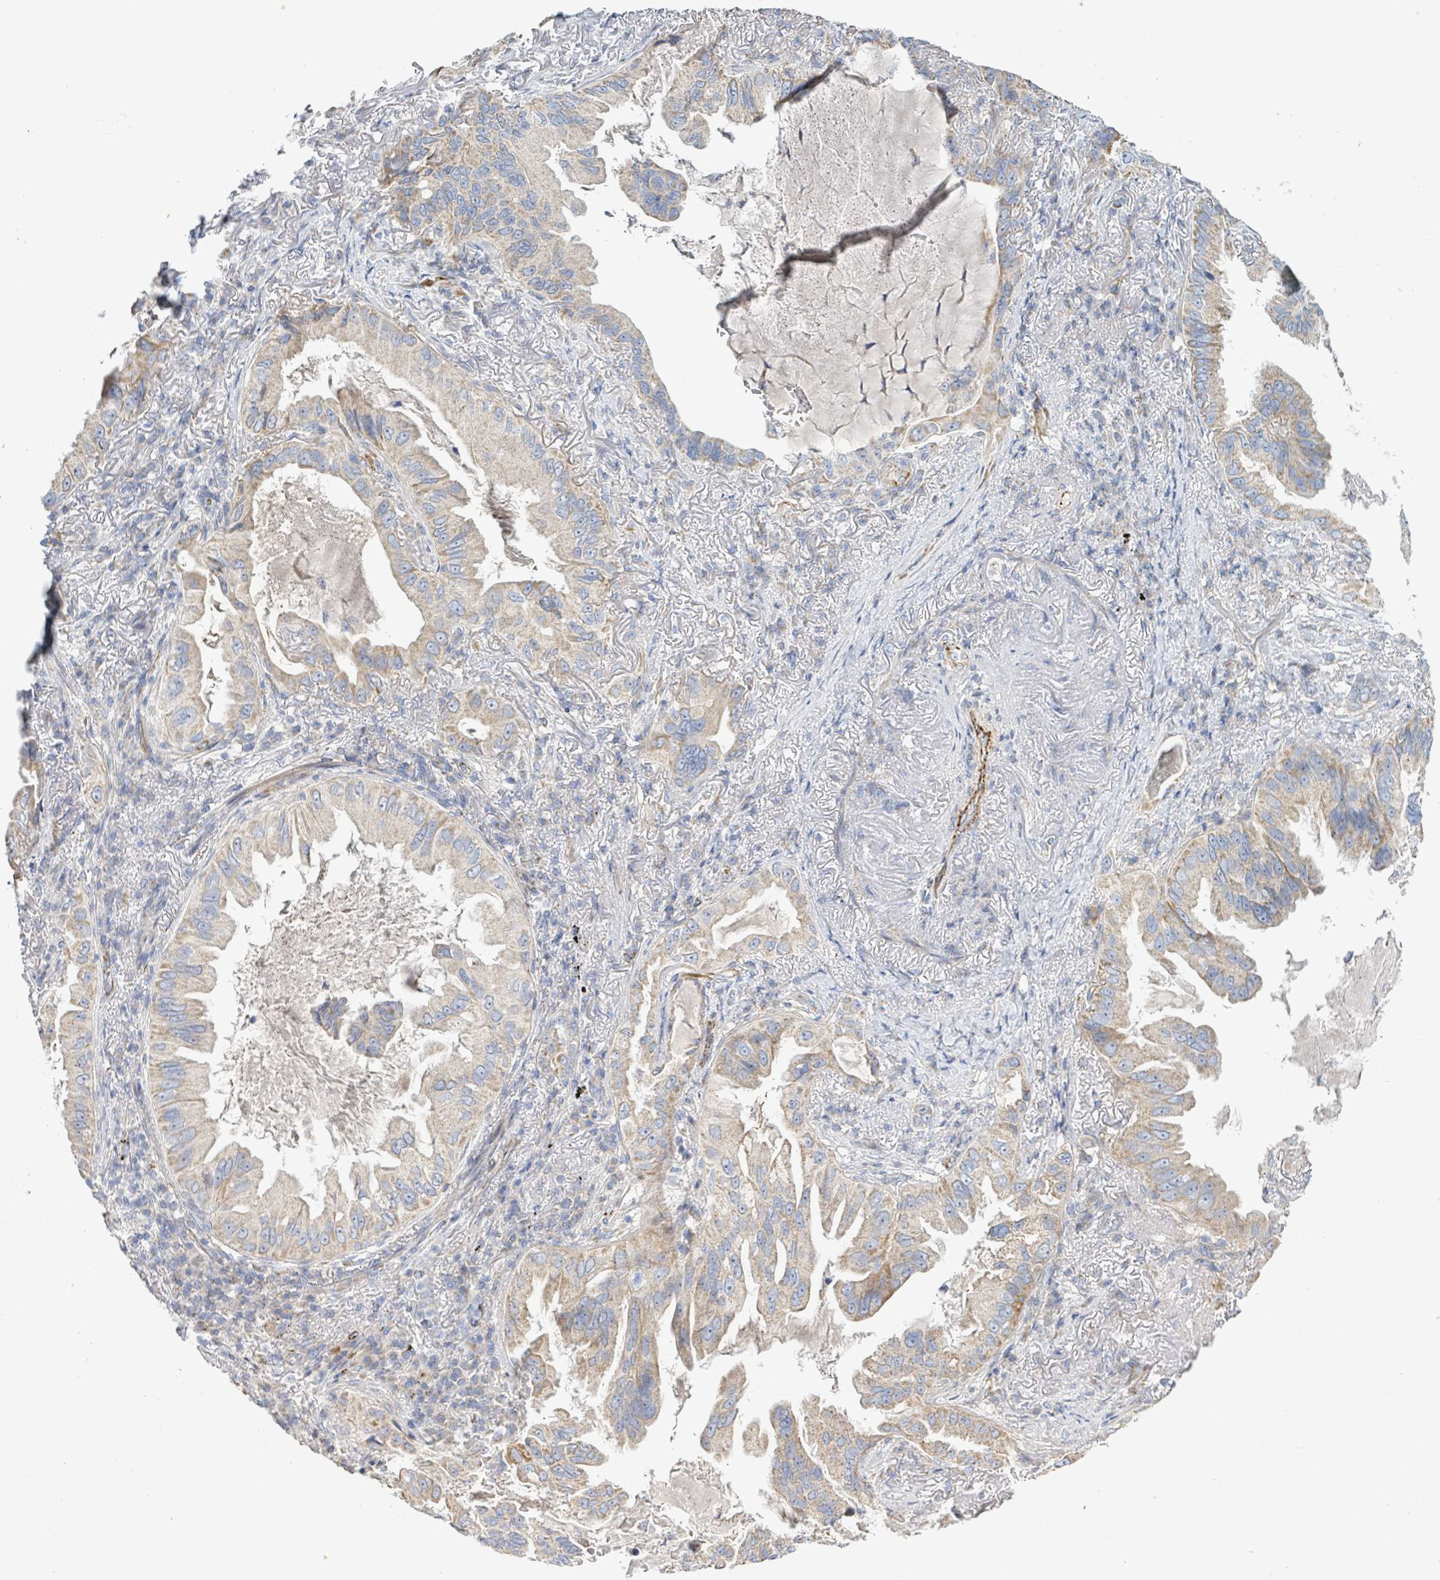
{"staining": {"intensity": "weak", "quantity": ">75%", "location": "cytoplasmic/membranous"}, "tissue": "lung cancer", "cell_type": "Tumor cells", "image_type": "cancer", "snomed": [{"axis": "morphology", "description": "Adenocarcinoma, NOS"}, {"axis": "topography", "description": "Lung"}], "caption": "Human lung adenocarcinoma stained with a protein marker shows weak staining in tumor cells.", "gene": "ALG12", "patient": {"sex": "female", "age": 69}}